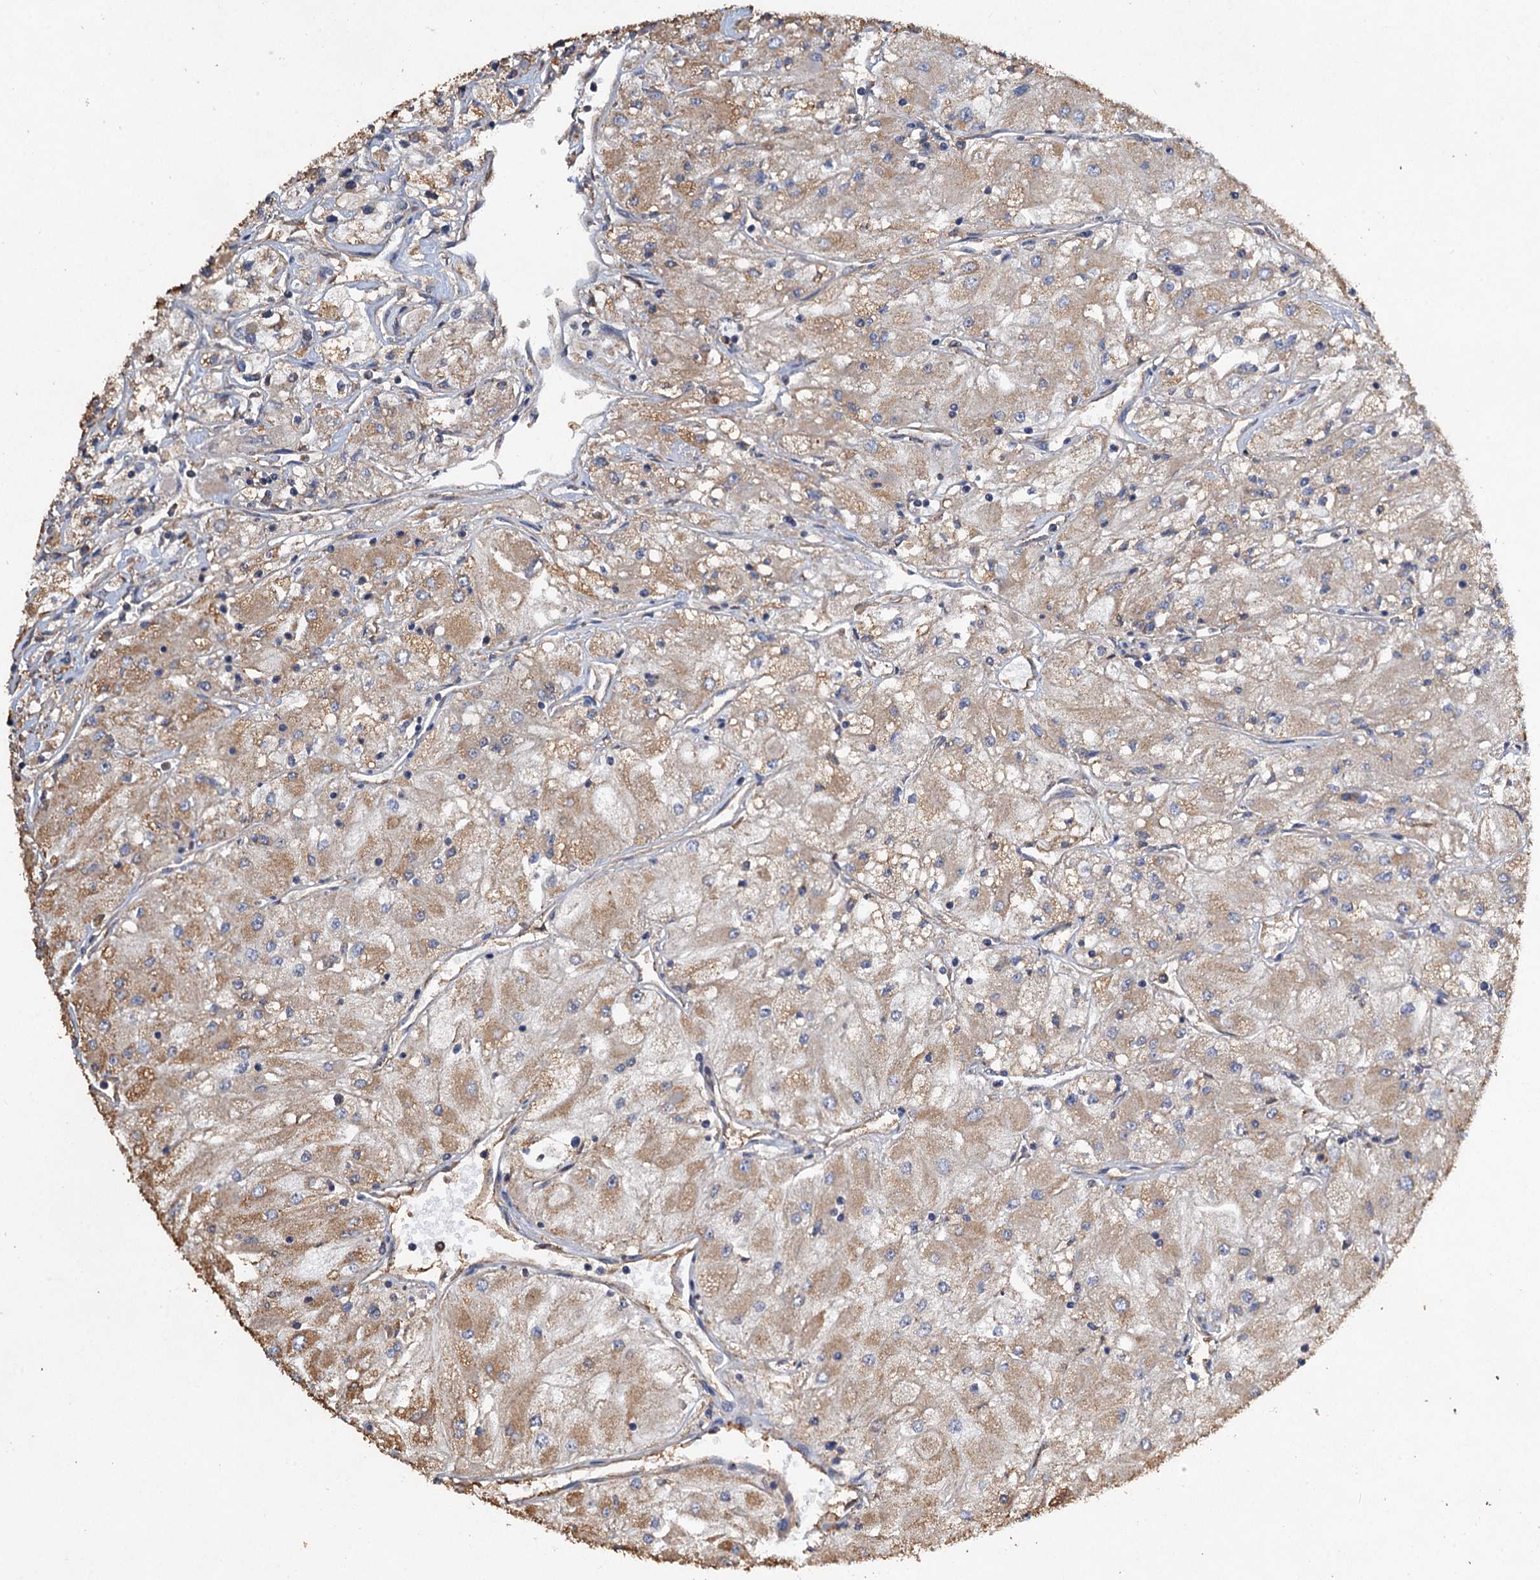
{"staining": {"intensity": "weak", "quantity": ">75%", "location": "cytoplasmic/membranous"}, "tissue": "renal cancer", "cell_type": "Tumor cells", "image_type": "cancer", "snomed": [{"axis": "morphology", "description": "Adenocarcinoma, NOS"}, {"axis": "topography", "description": "Kidney"}], "caption": "Immunohistochemistry staining of renal adenocarcinoma, which displays low levels of weak cytoplasmic/membranous staining in about >75% of tumor cells indicating weak cytoplasmic/membranous protein staining. The staining was performed using DAB (brown) for protein detection and nuclei were counterstained in hematoxylin (blue).", "gene": "SCUBE3", "patient": {"sex": "male", "age": 80}}